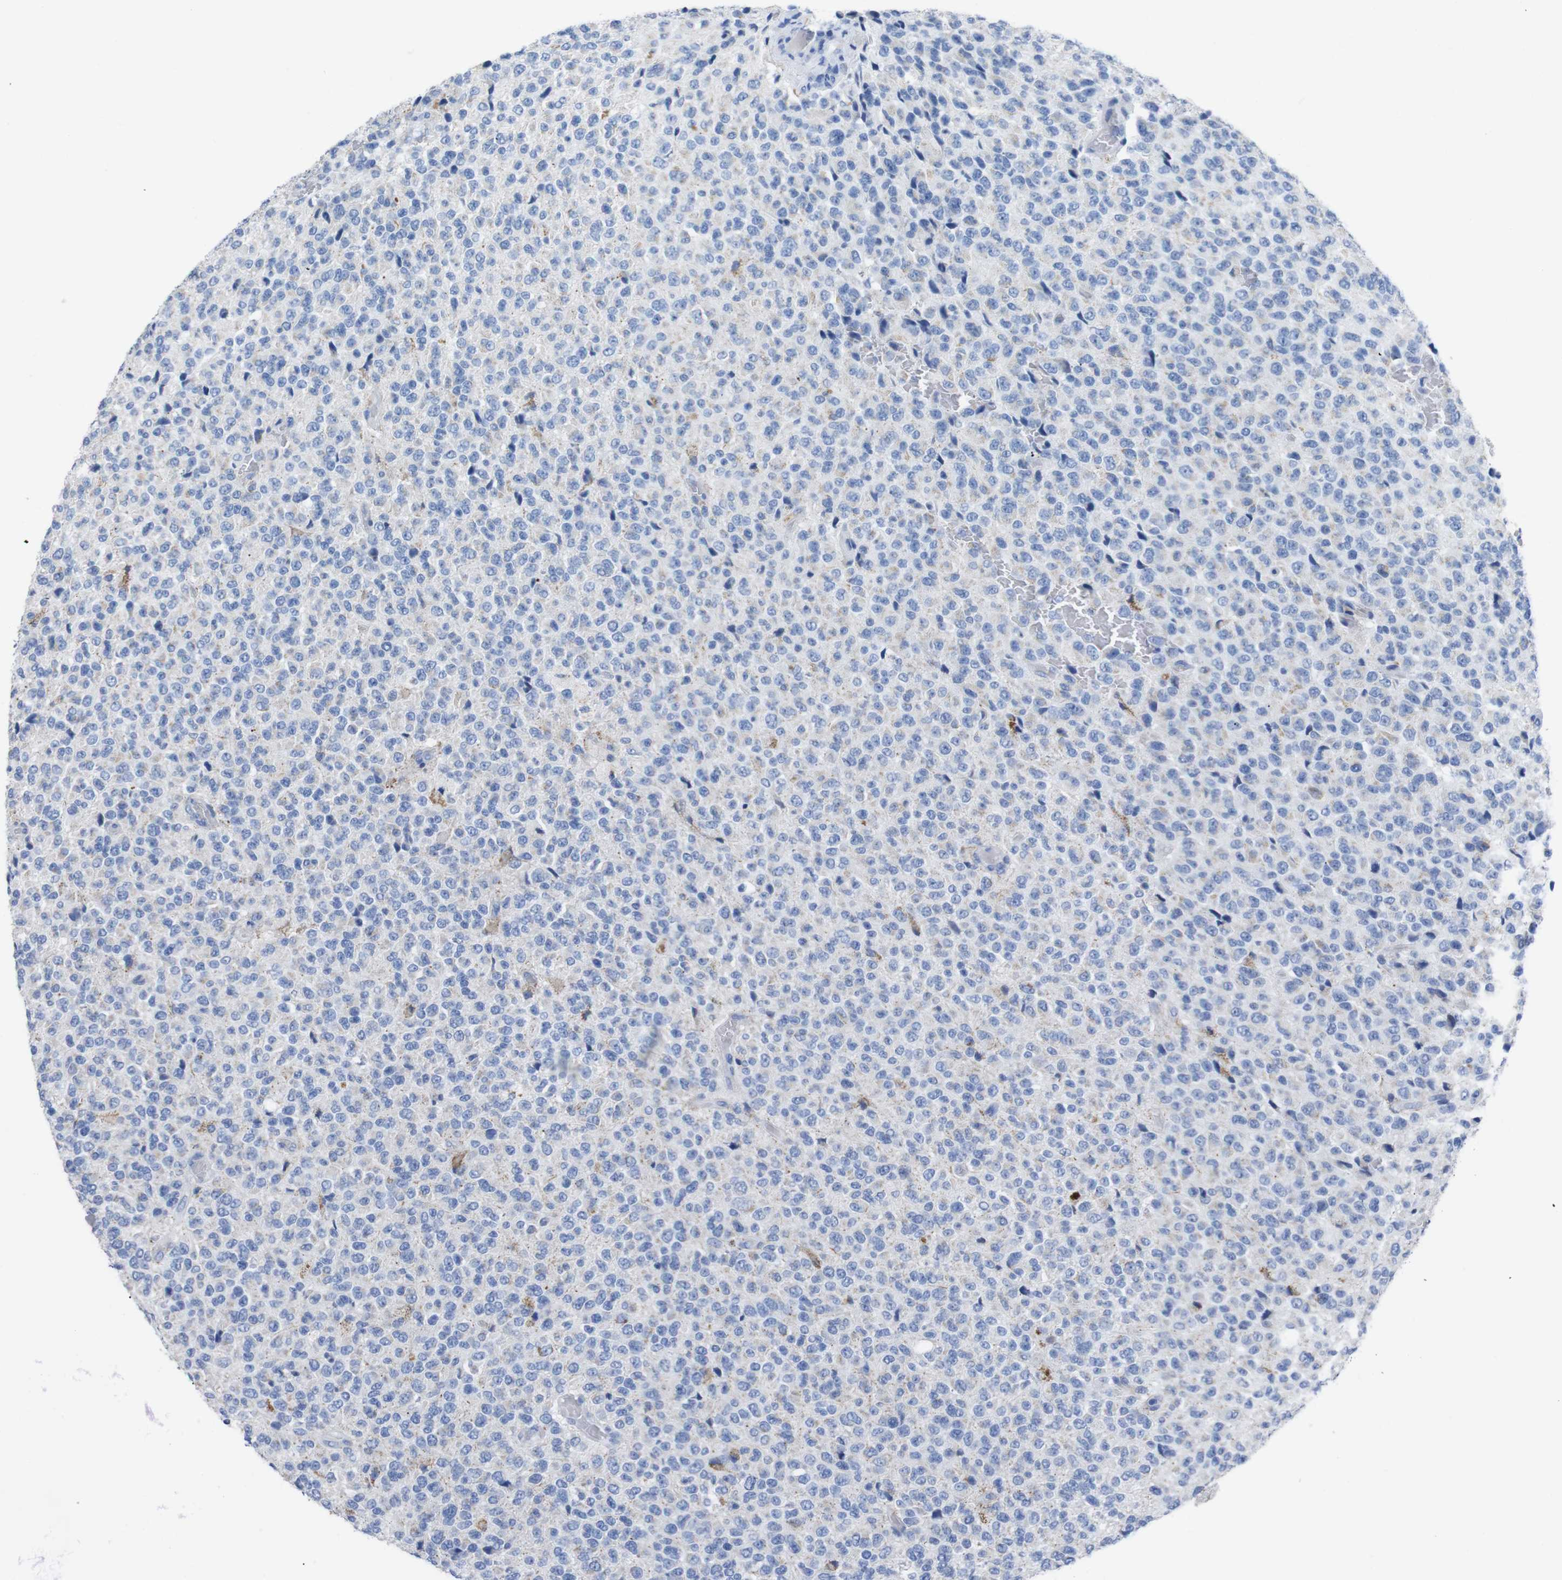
{"staining": {"intensity": "negative", "quantity": "none", "location": "none"}, "tissue": "glioma", "cell_type": "Tumor cells", "image_type": "cancer", "snomed": [{"axis": "morphology", "description": "Glioma, malignant, High grade"}, {"axis": "topography", "description": "pancreas cauda"}], "caption": "High magnification brightfield microscopy of malignant high-grade glioma stained with DAB (3,3'-diaminobenzidine) (brown) and counterstained with hematoxylin (blue): tumor cells show no significant expression.", "gene": "GJB2", "patient": {"sex": "male", "age": 60}}